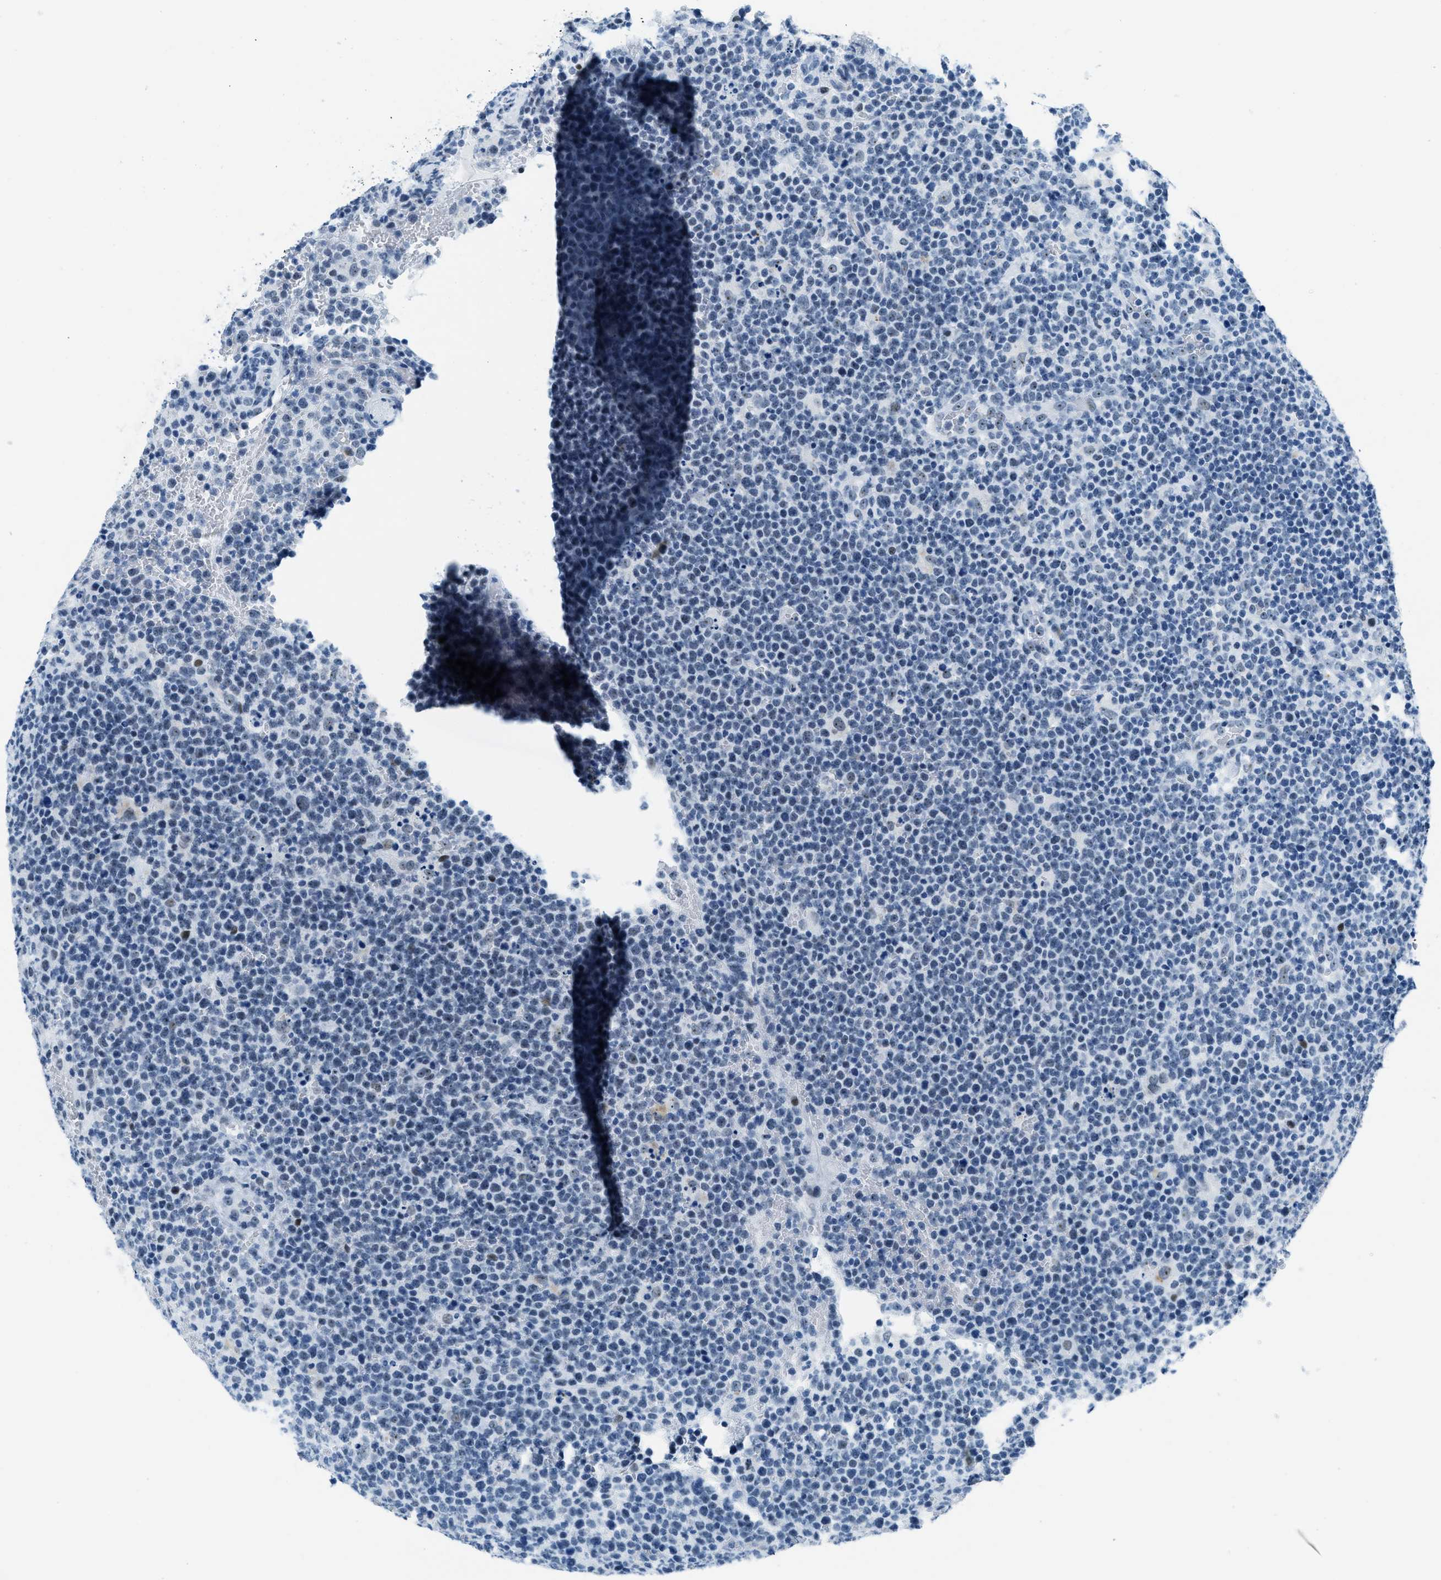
{"staining": {"intensity": "weak", "quantity": "<25%", "location": "nuclear"}, "tissue": "lymphoma", "cell_type": "Tumor cells", "image_type": "cancer", "snomed": [{"axis": "morphology", "description": "Malignant lymphoma, non-Hodgkin's type, High grade"}, {"axis": "topography", "description": "Lymph node"}], "caption": "High-grade malignant lymphoma, non-Hodgkin's type stained for a protein using IHC demonstrates no positivity tumor cells.", "gene": "PLA2G2A", "patient": {"sex": "male", "age": 61}}